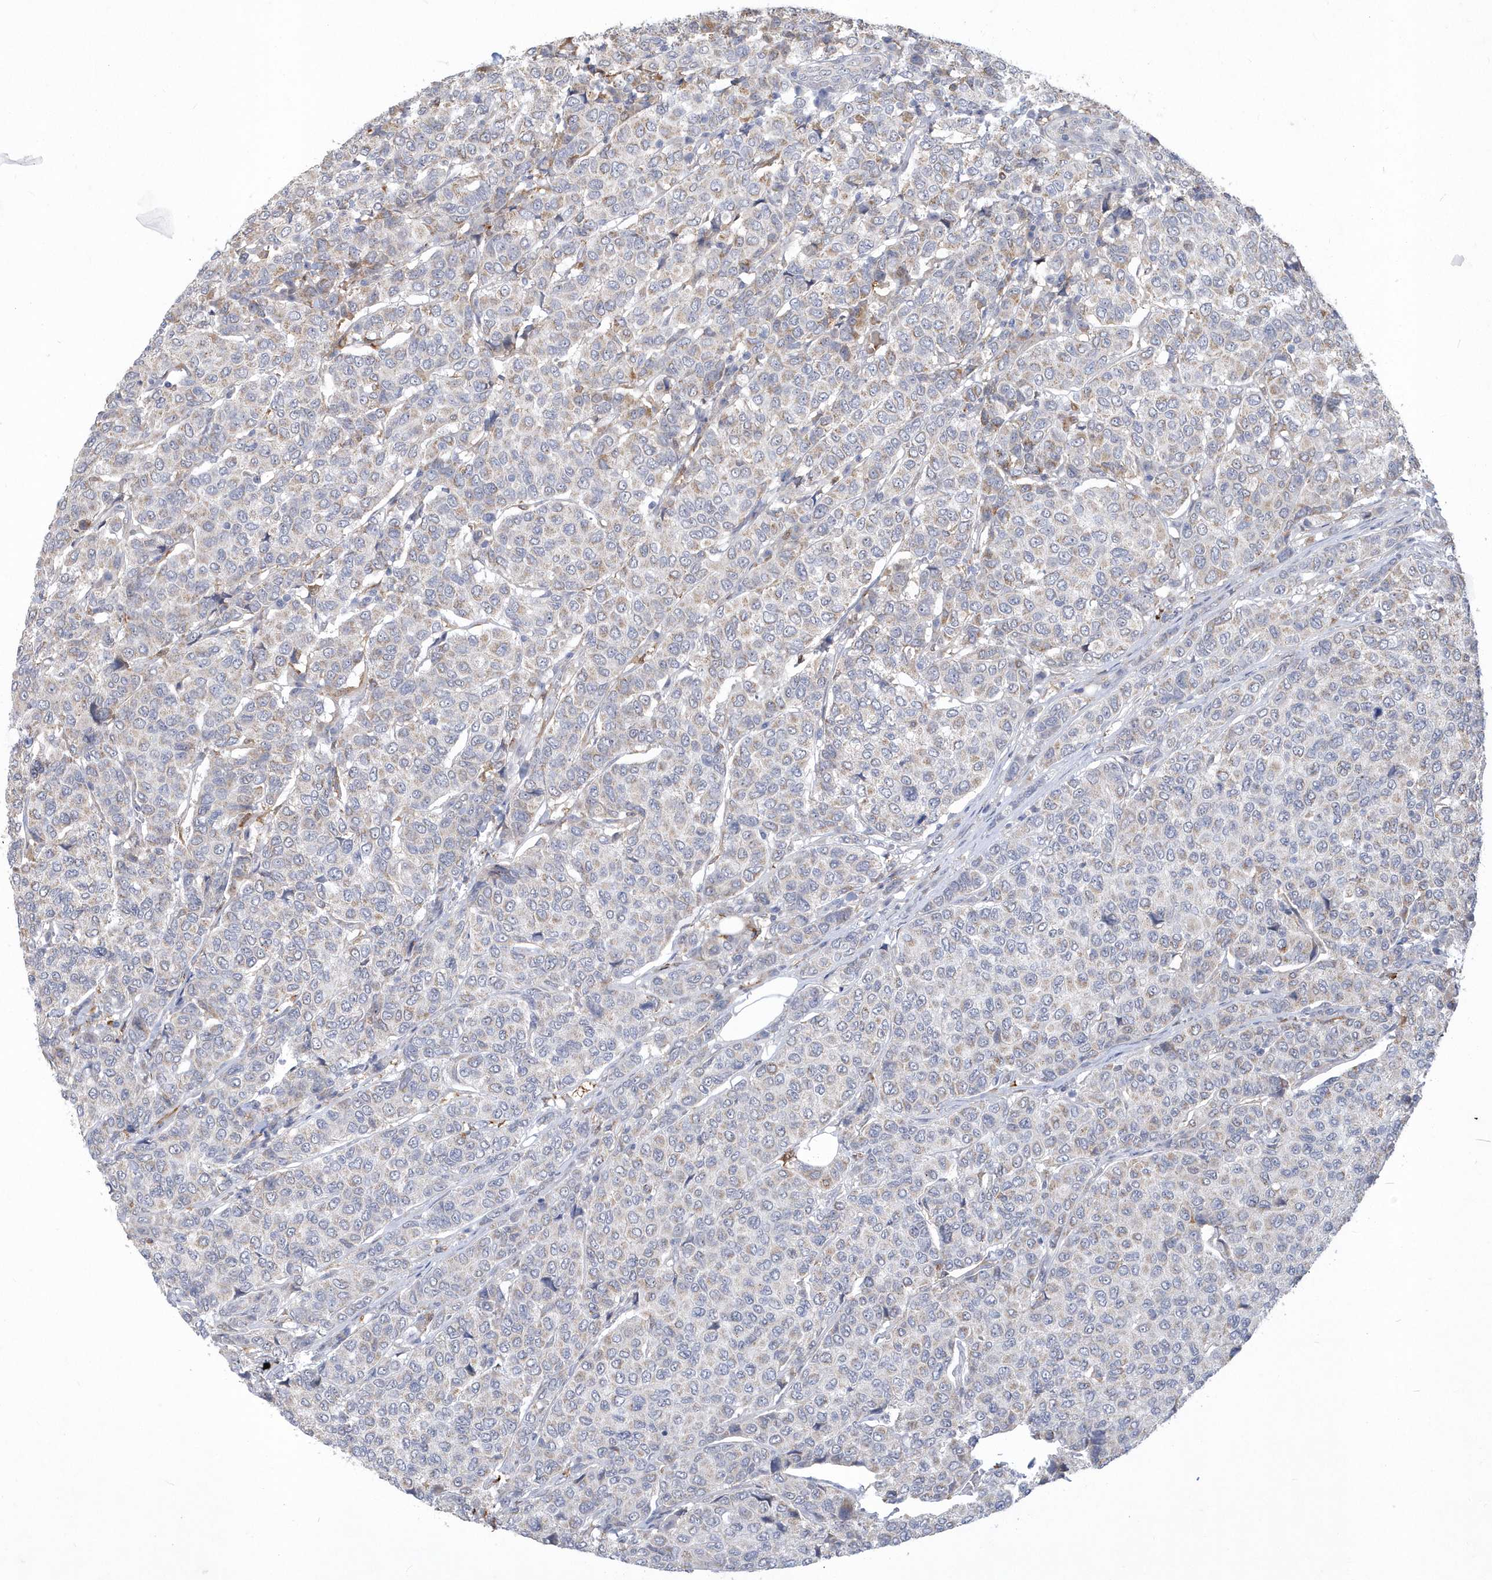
{"staining": {"intensity": "weak", "quantity": "25%-75%", "location": "cytoplasmic/membranous"}, "tissue": "breast cancer", "cell_type": "Tumor cells", "image_type": "cancer", "snomed": [{"axis": "morphology", "description": "Duct carcinoma"}, {"axis": "topography", "description": "Breast"}], "caption": "This is an image of immunohistochemistry (IHC) staining of breast cancer (invasive ductal carcinoma), which shows weak expression in the cytoplasmic/membranous of tumor cells.", "gene": "TSPEAR", "patient": {"sex": "female", "age": 55}}